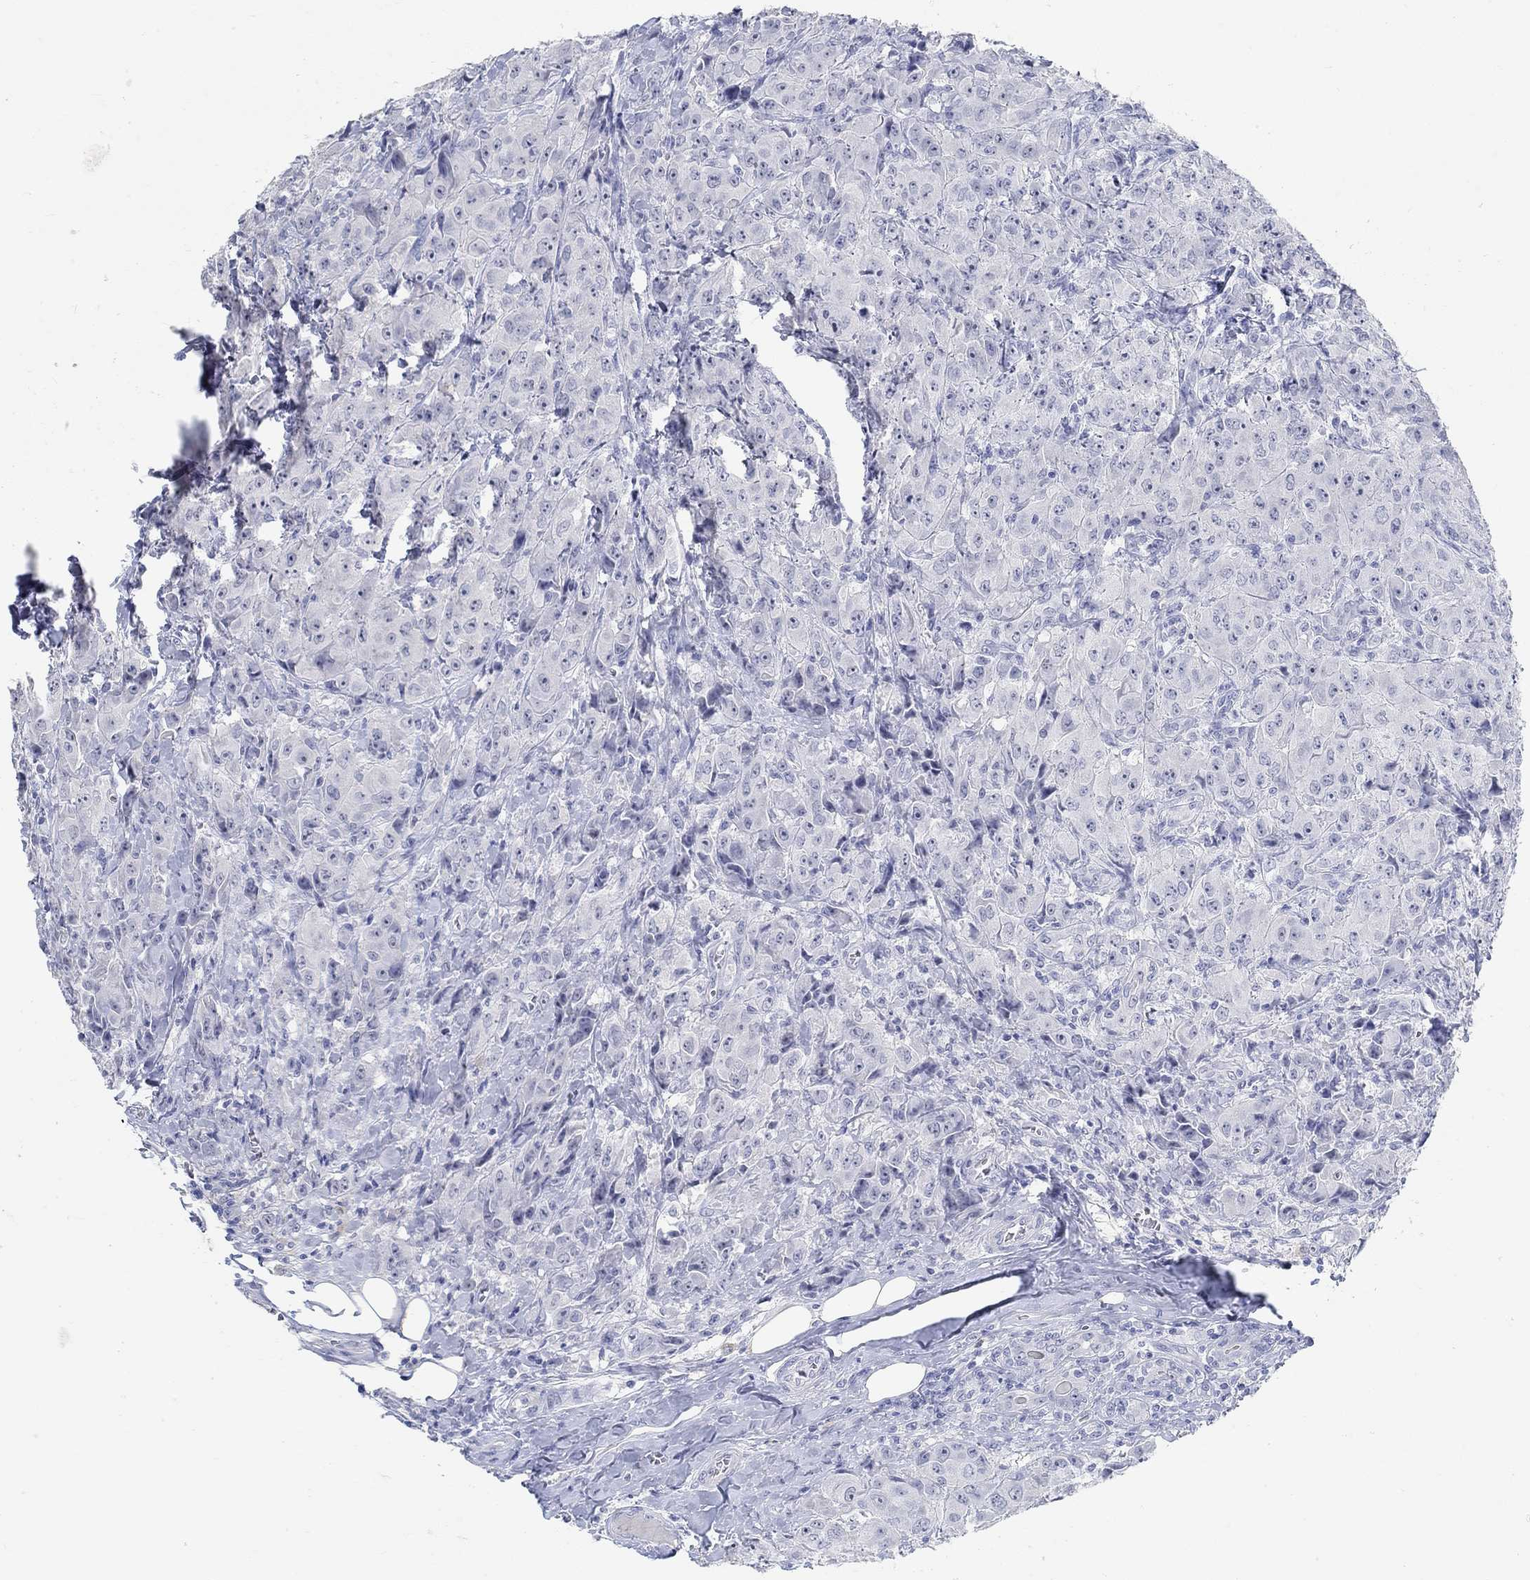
{"staining": {"intensity": "negative", "quantity": "none", "location": "none"}, "tissue": "breast cancer", "cell_type": "Tumor cells", "image_type": "cancer", "snomed": [{"axis": "morphology", "description": "Duct carcinoma"}, {"axis": "topography", "description": "Breast"}], "caption": "Tumor cells show no significant expression in invasive ductal carcinoma (breast).", "gene": "GRIA3", "patient": {"sex": "female", "age": 43}}